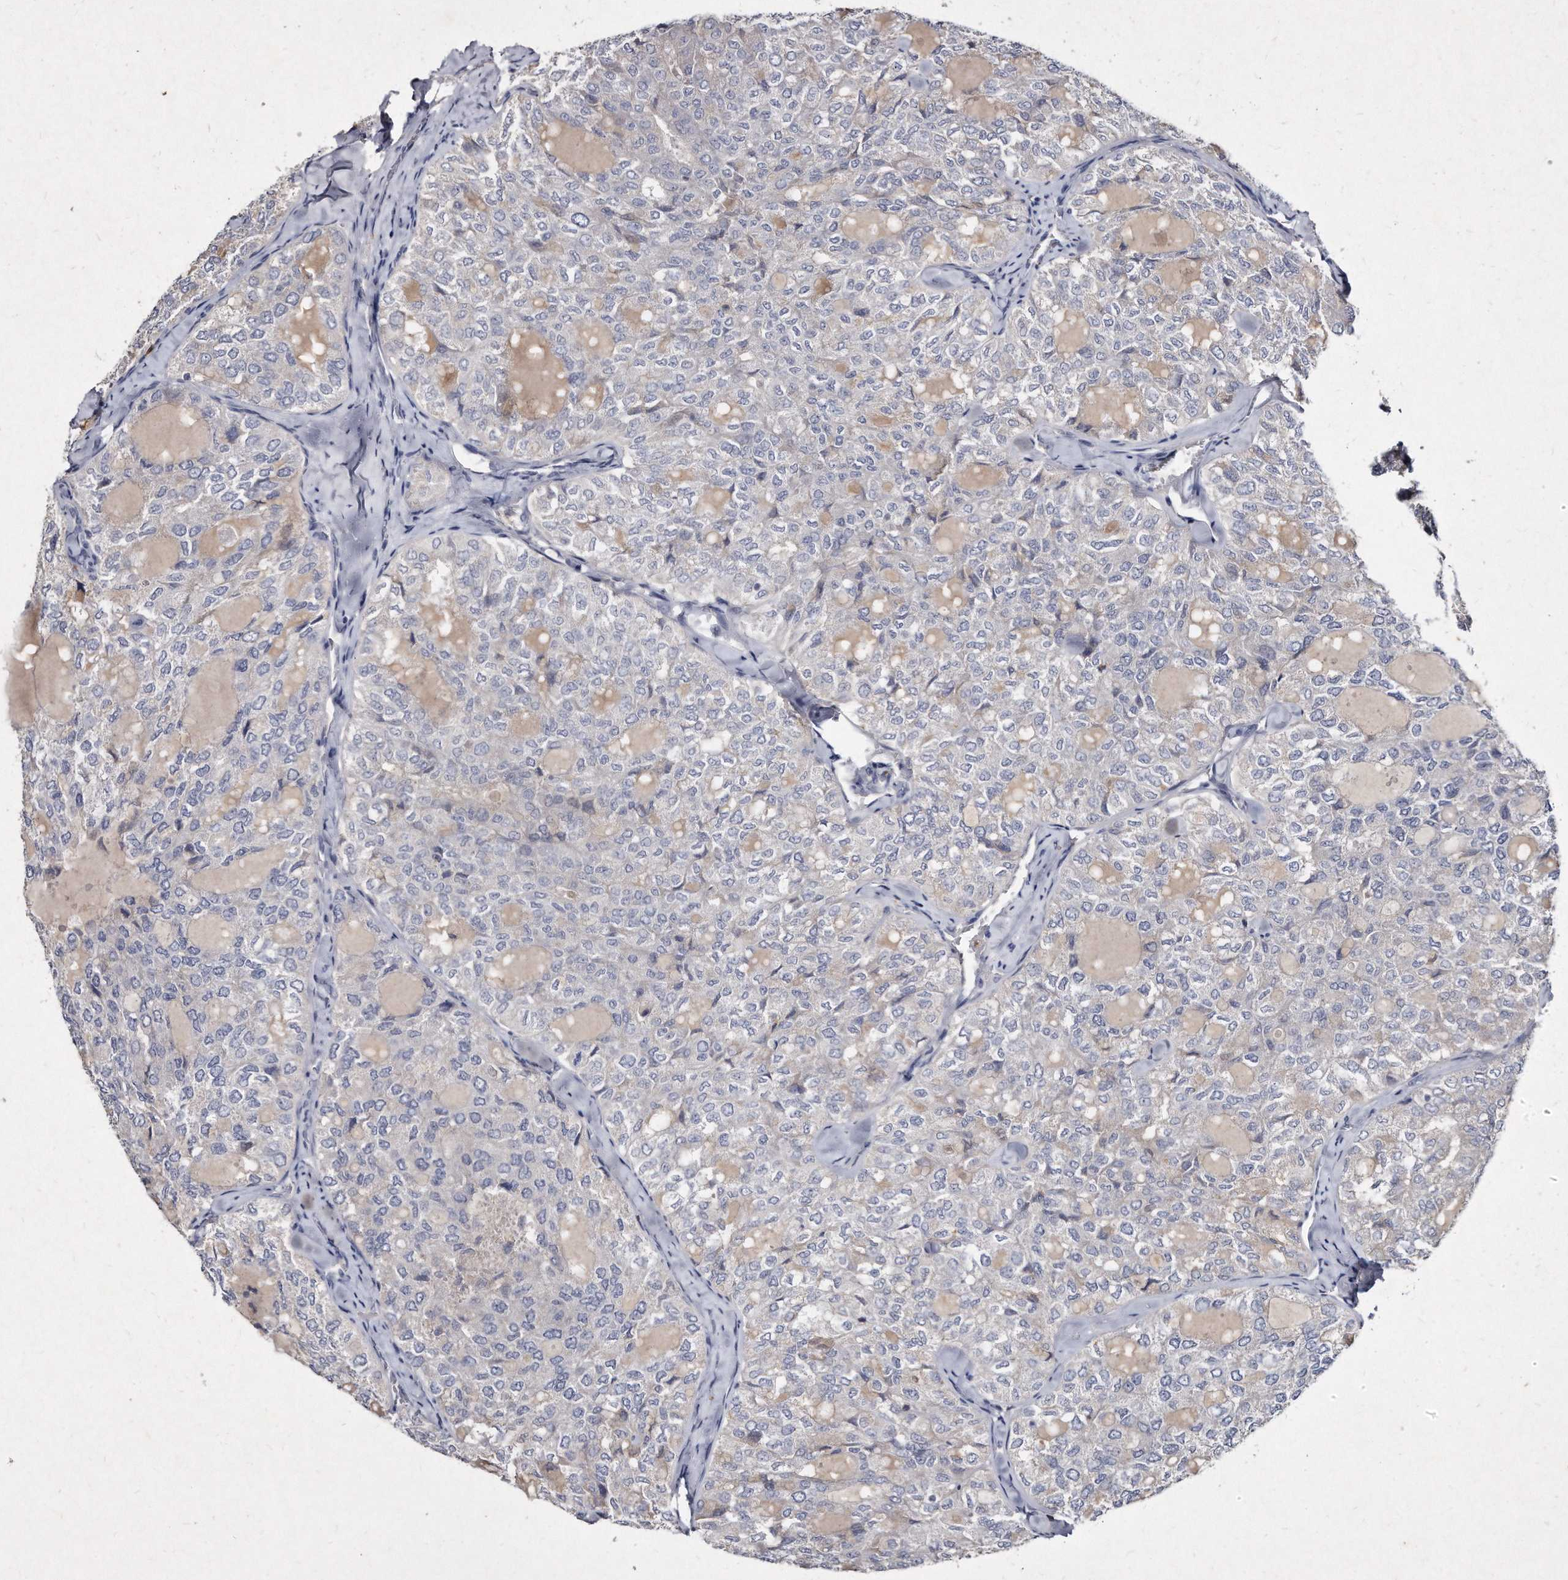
{"staining": {"intensity": "negative", "quantity": "none", "location": "none"}, "tissue": "thyroid cancer", "cell_type": "Tumor cells", "image_type": "cancer", "snomed": [{"axis": "morphology", "description": "Follicular adenoma carcinoma, NOS"}, {"axis": "topography", "description": "Thyroid gland"}], "caption": "Micrograph shows no significant protein expression in tumor cells of thyroid follicular adenoma carcinoma.", "gene": "KLHDC3", "patient": {"sex": "male", "age": 75}}